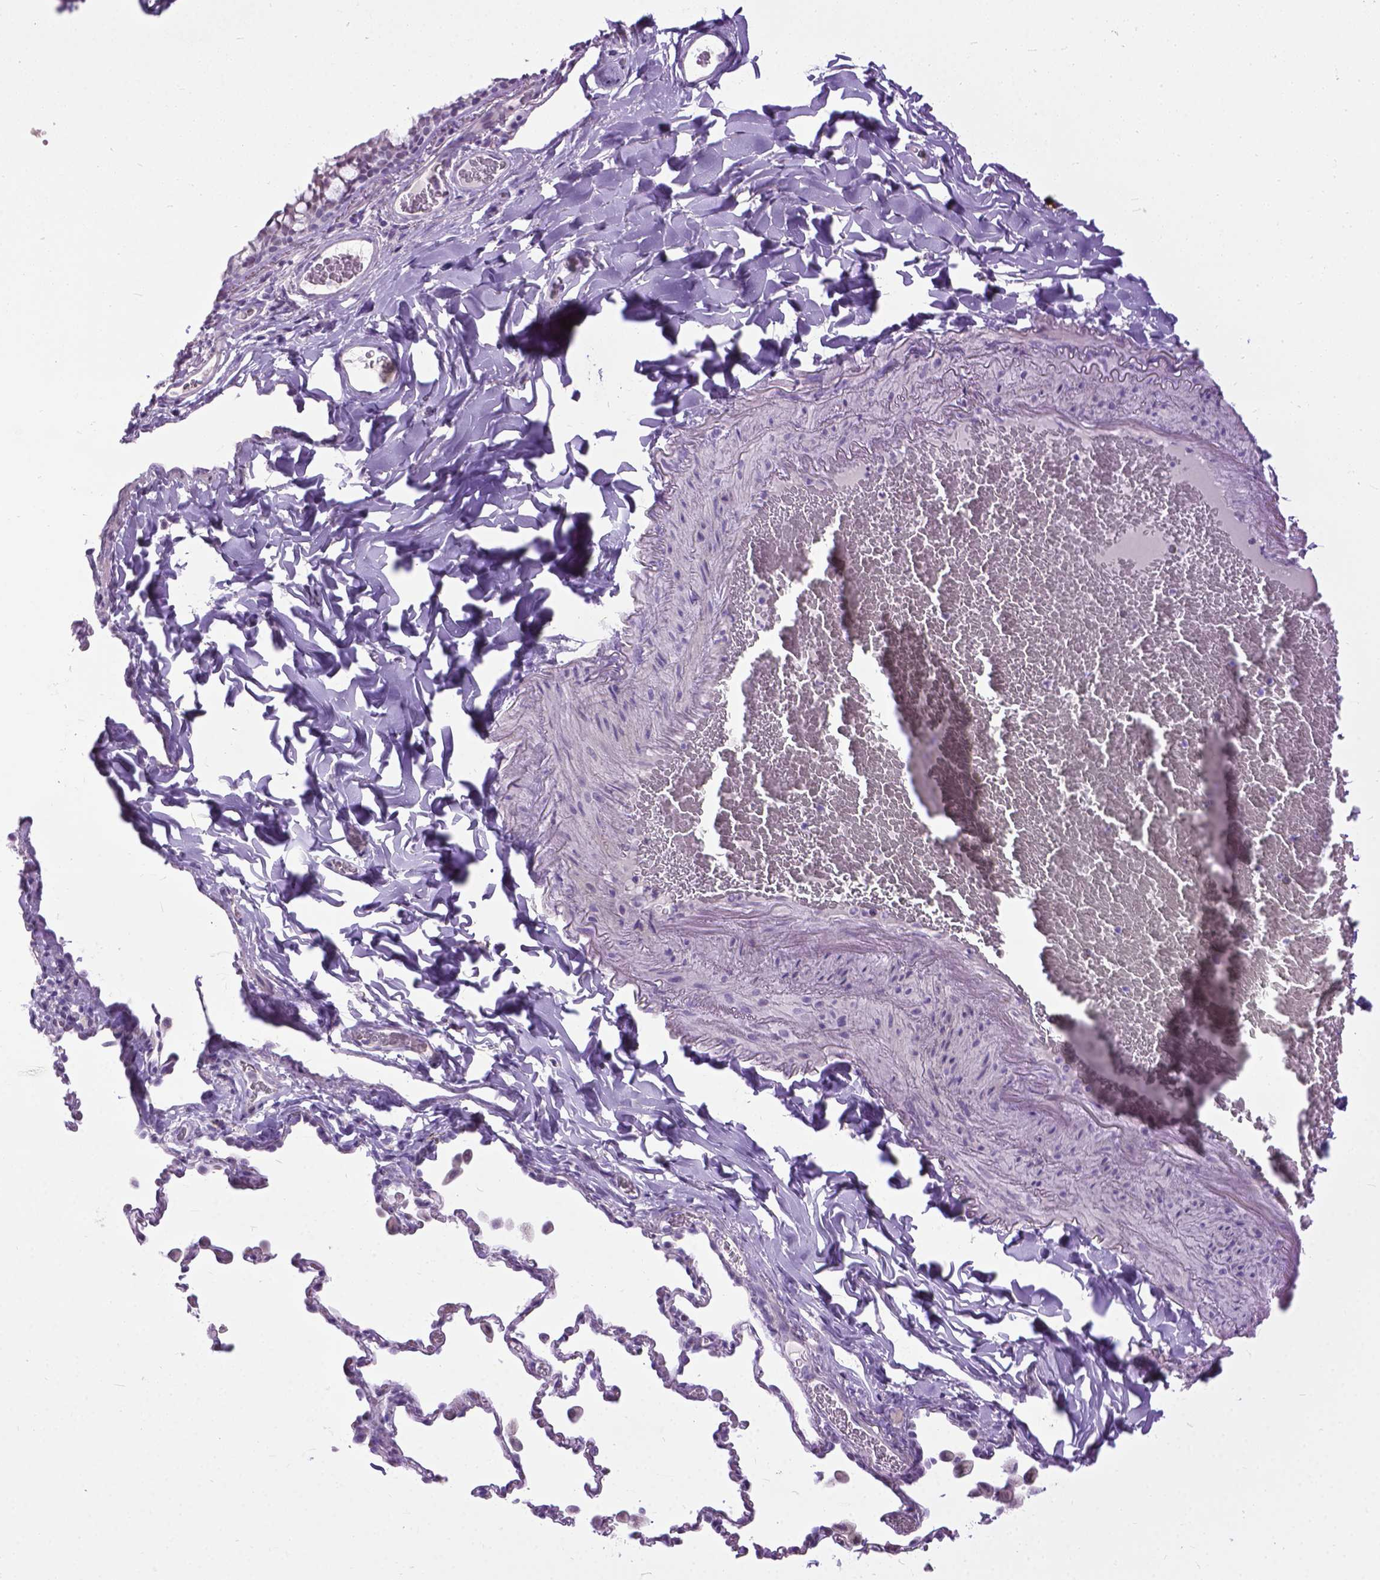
{"staining": {"intensity": "negative", "quantity": "none", "location": "none"}, "tissue": "bronchus", "cell_type": "Respiratory epithelial cells", "image_type": "normal", "snomed": [{"axis": "morphology", "description": "Normal tissue, NOS"}, {"axis": "topography", "description": "Bronchus"}, {"axis": "topography", "description": "Lung"}], "caption": "Immunohistochemical staining of unremarkable bronchus reveals no significant positivity in respiratory epithelial cells.", "gene": "PROB1", "patient": {"sex": "male", "age": 54}}